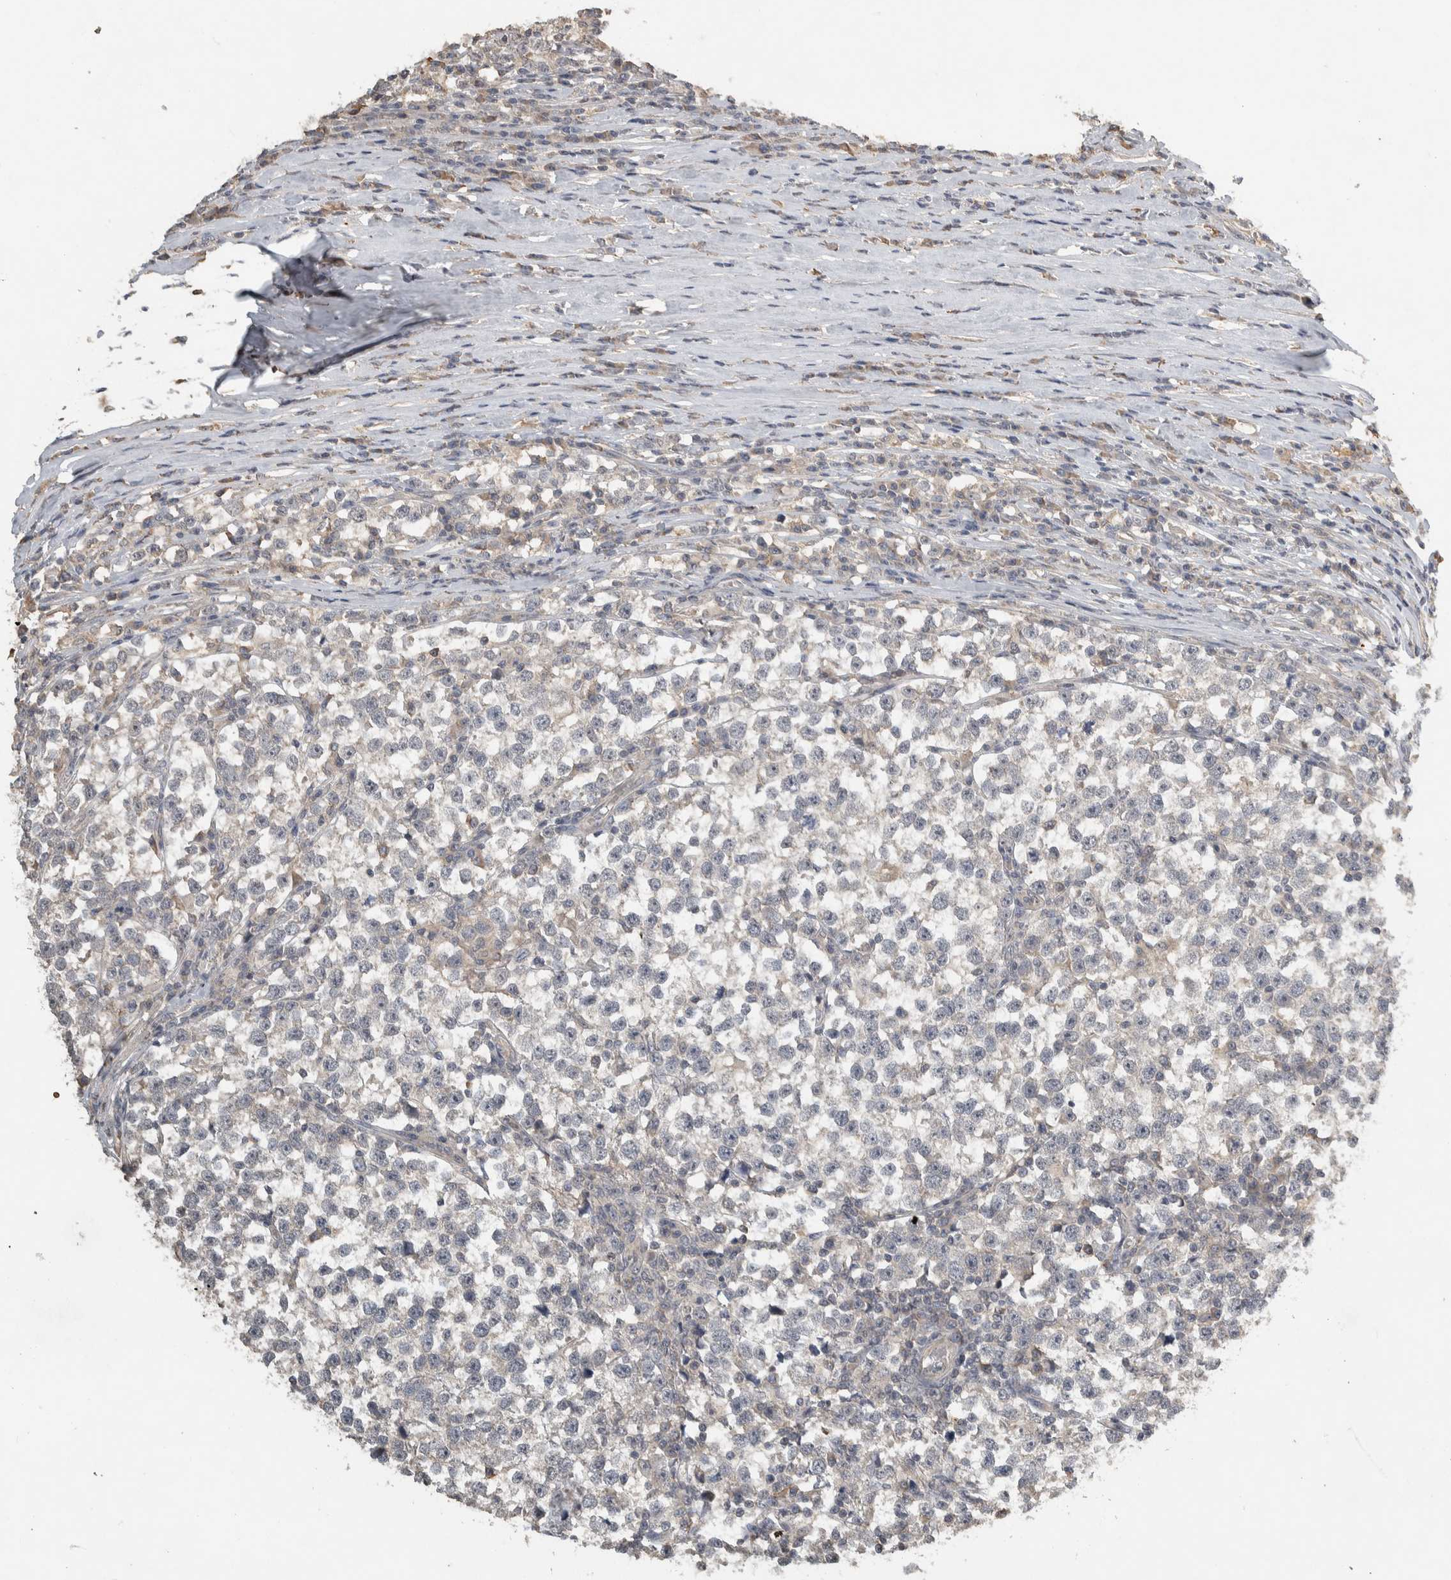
{"staining": {"intensity": "negative", "quantity": "none", "location": "none"}, "tissue": "testis cancer", "cell_type": "Tumor cells", "image_type": "cancer", "snomed": [{"axis": "morphology", "description": "Normal tissue, NOS"}, {"axis": "morphology", "description": "Seminoma, NOS"}, {"axis": "topography", "description": "Testis"}], "caption": "Photomicrograph shows no significant protein expression in tumor cells of testis seminoma. (DAB immunohistochemistry, high magnification).", "gene": "EIF3H", "patient": {"sex": "male", "age": 43}}